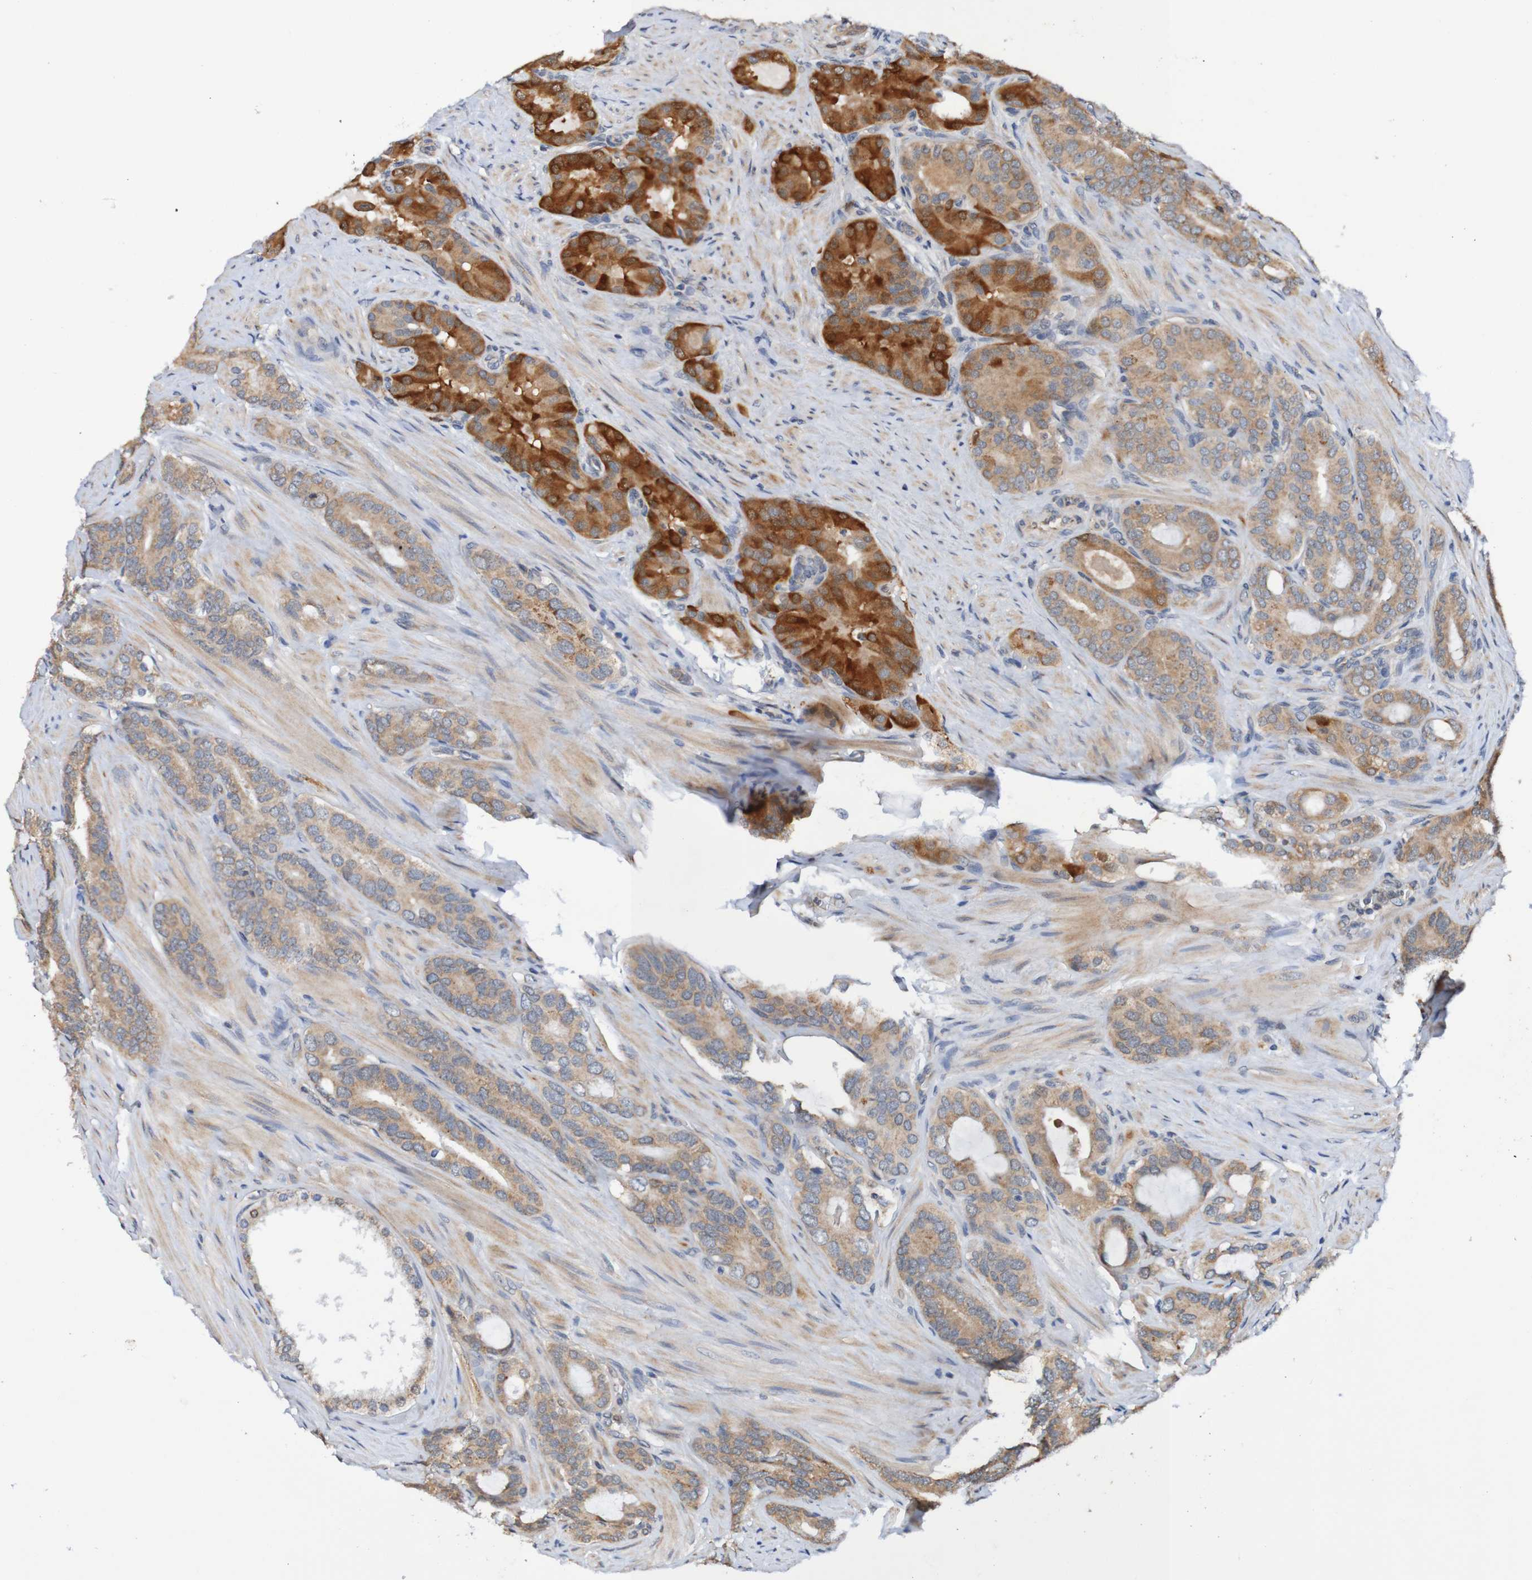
{"staining": {"intensity": "strong", "quantity": "25%-75%", "location": "cytoplasmic/membranous"}, "tissue": "prostate cancer", "cell_type": "Tumor cells", "image_type": "cancer", "snomed": [{"axis": "morphology", "description": "Adenocarcinoma, Low grade"}, {"axis": "topography", "description": "Prostate"}], "caption": "The immunohistochemical stain highlights strong cytoplasmic/membranous staining in tumor cells of prostate cancer (adenocarcinoma (low-grade)) tissue.", "gene": "AXIN1", "patient": {"sex": "male", "age": 63}}